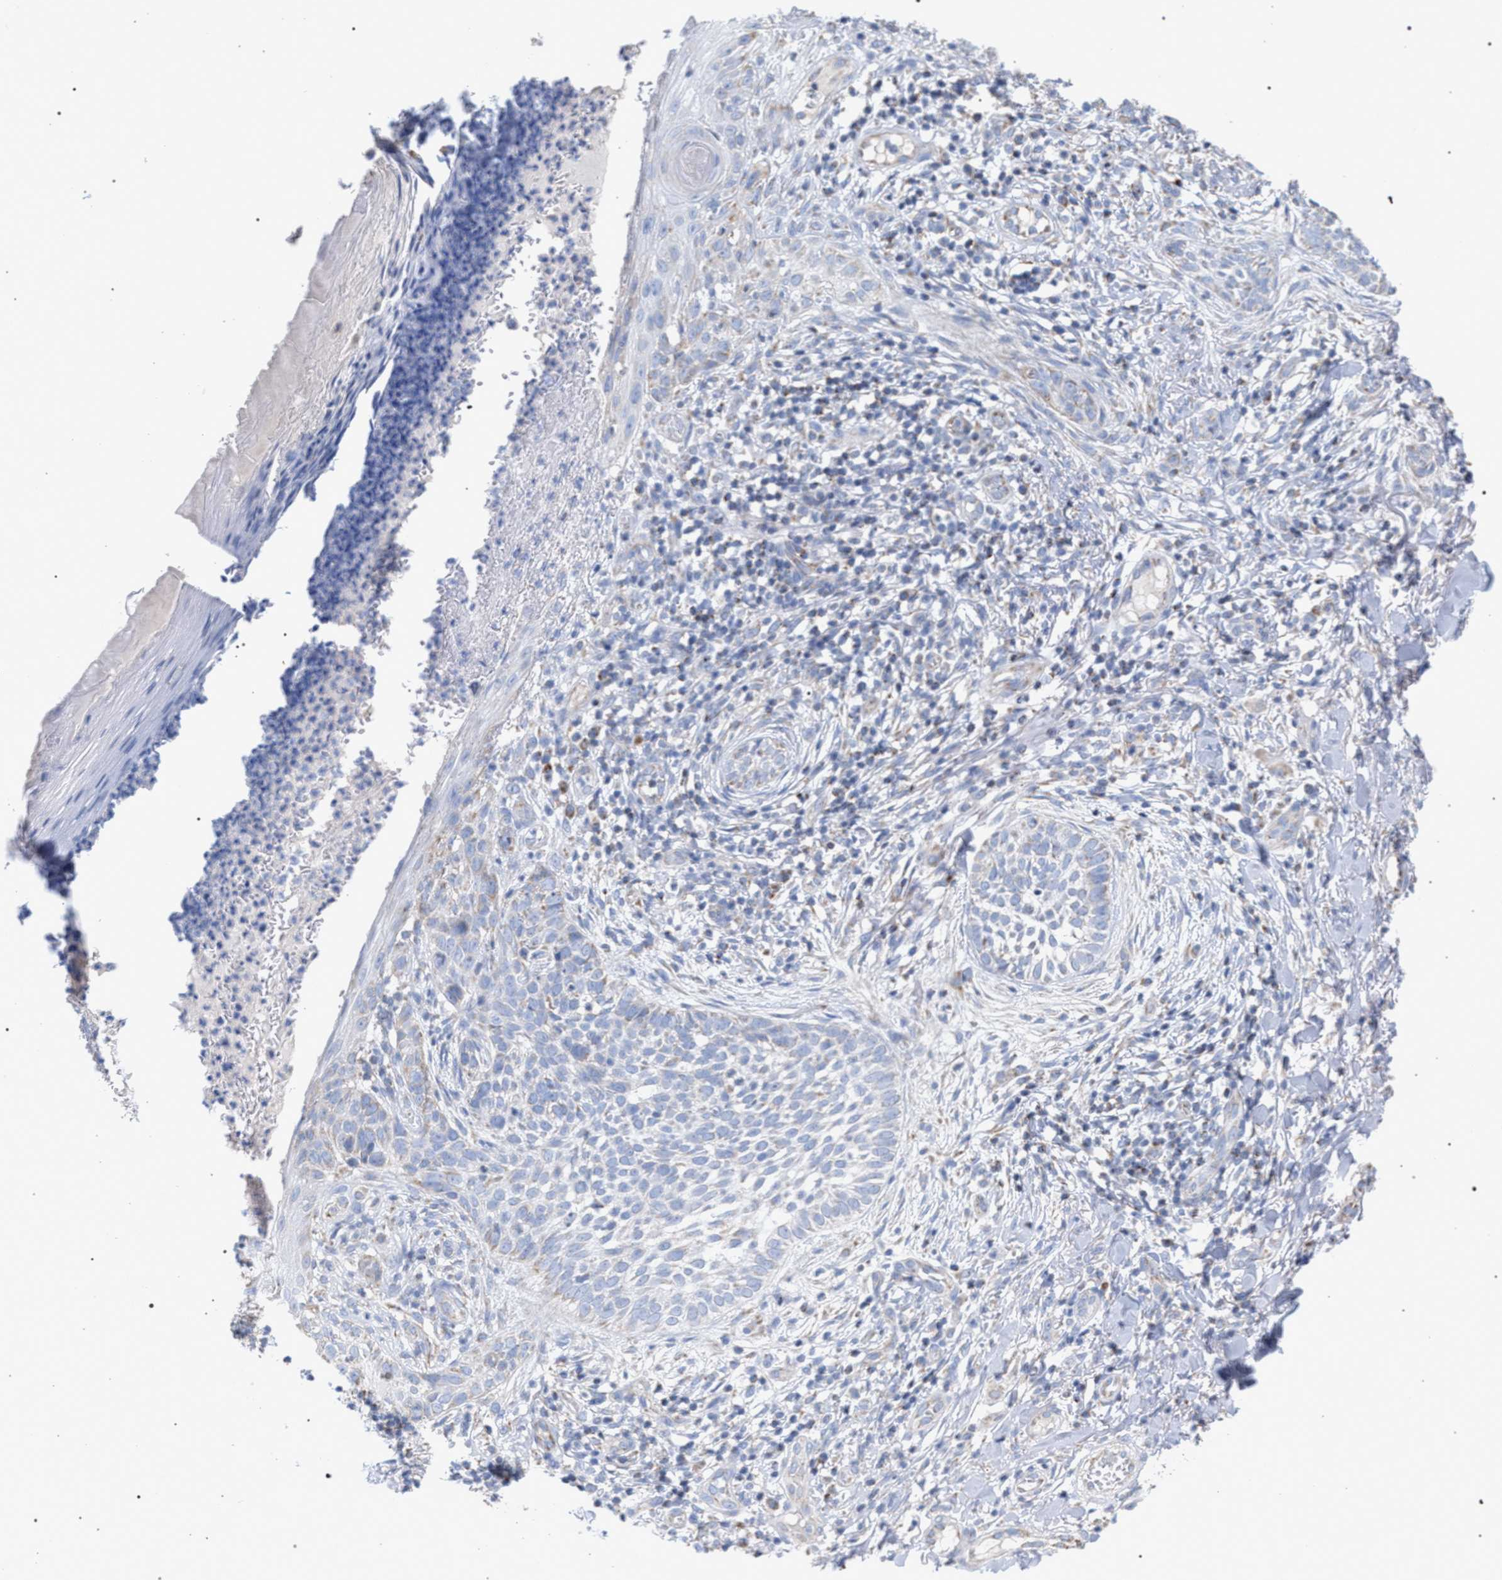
{"staining": {"intensity": "negative", "quantity": "none", "location": "none"}, "tissue": "skin cancer", "cell_type": "Tumor cells", "image_type": "cancer", "snomed": [{"axis": "morphology", "description": "Normal tissue, NOS"}, {"axis": "morphology", "description": "Basal cell carcinoma"}, {"axis": "topography", "description": "Skin"}], "caption": "An IHC image of basal cell carcinoma (skin) is shown. There is no staining in tumor cells of basal cell carcinoma (skin).", "gene": "ECI2", "patient": {"sex": "male", "age": 67}}